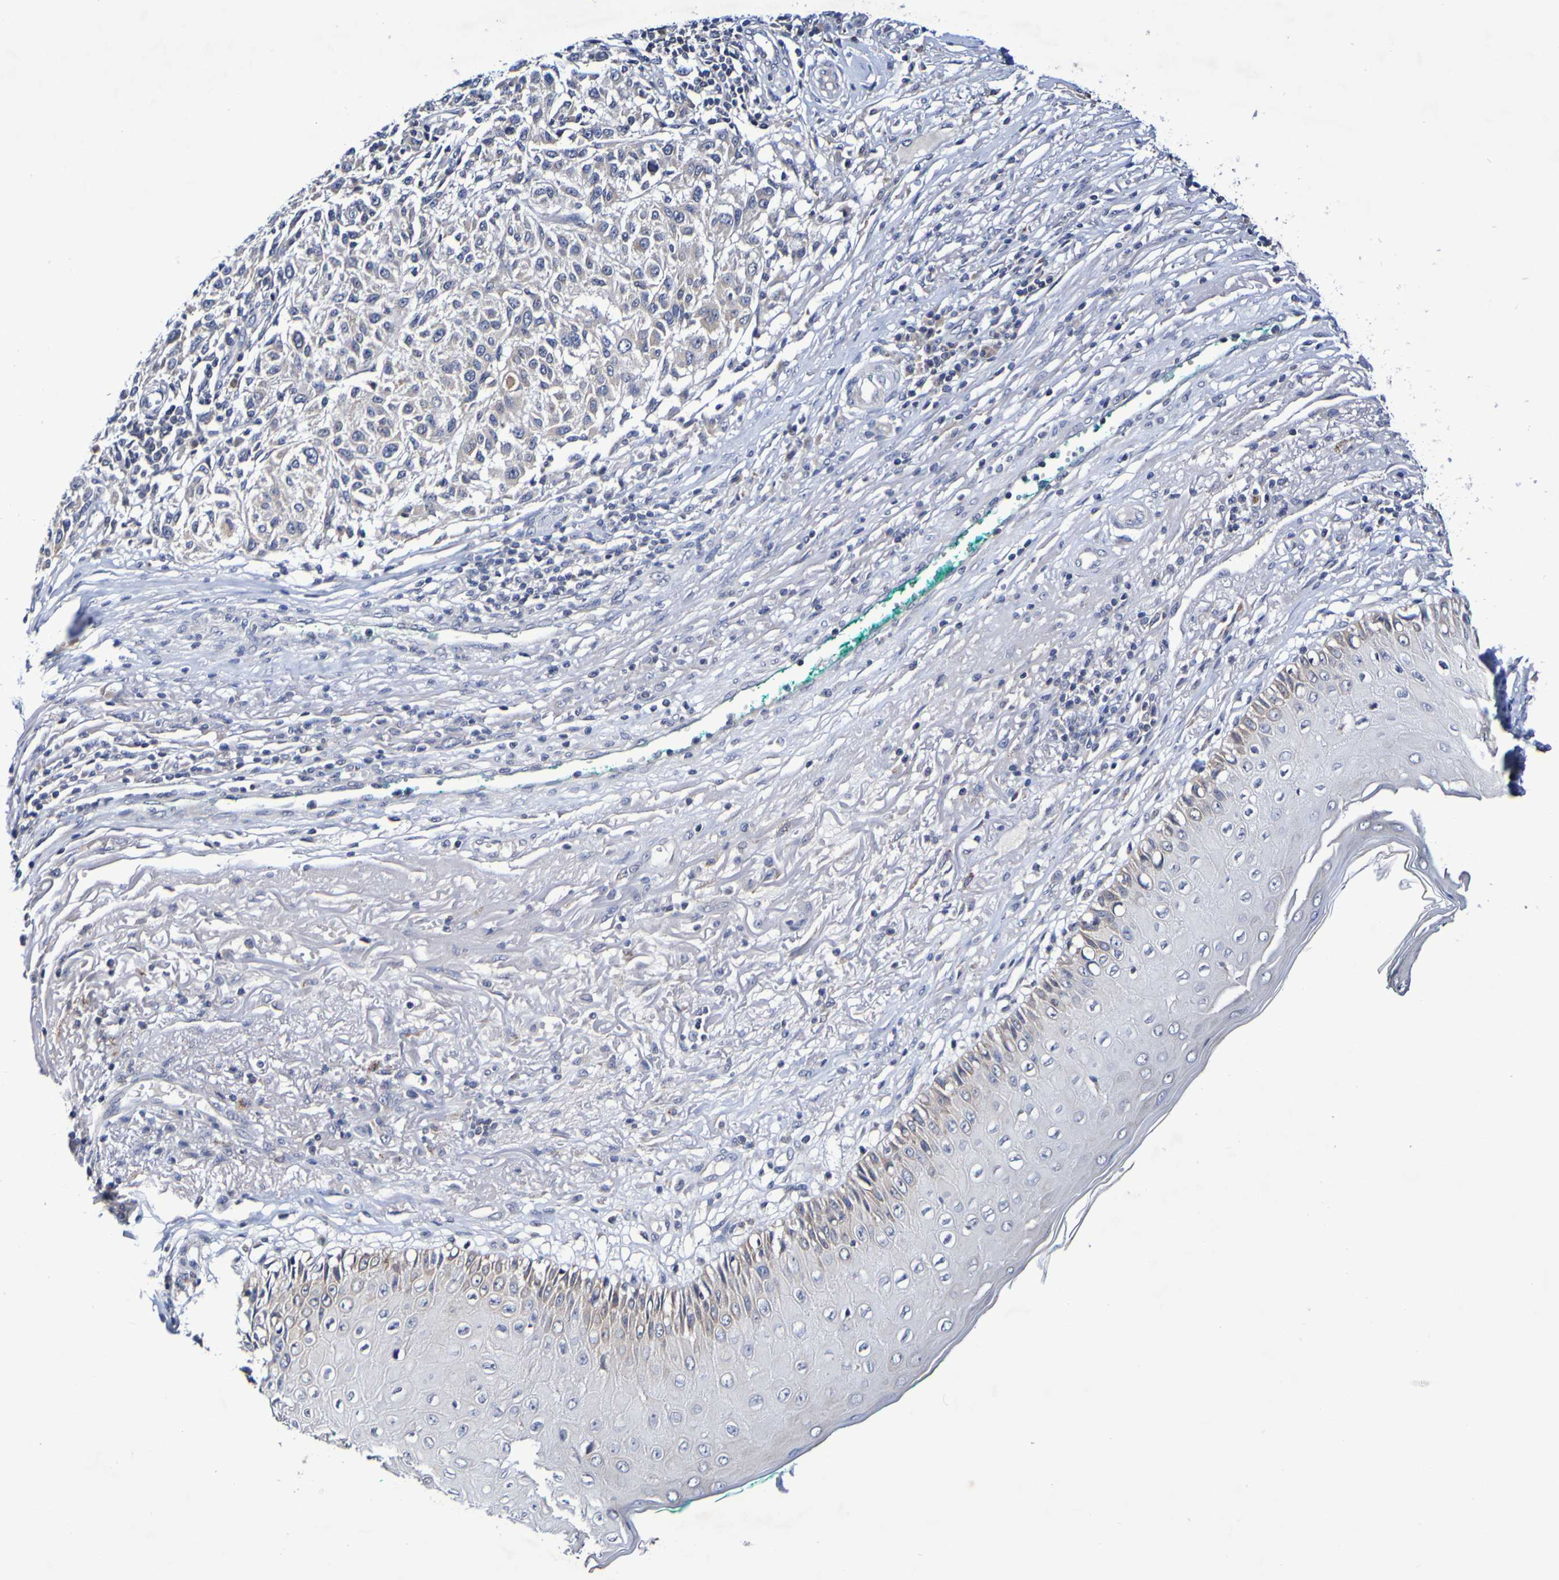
{"staining": {"intensity": "weak", "quantity": ">75%", "location": "cytoplasmic/membranous"}, "tissue": "melanoma", "cell_type": "Tumor cells", "image_type": "cancer", "snomed": [{"axis": "morphology", "description": "Necrosis, NOS"}, {"axis": "morphology", "description": "Malignant melanoma, NOS"}, {"axis": "topography", "description": "Skin"}], "caption": "Immunohistochemistry (IHC) of malignant melanoma demonstrates low levels of weak cytoplasmic/membranous staining in approximately >75% of tumor cells.", "gene": "PTP4A2", "patient": {"sex": "female", "age": 87}}